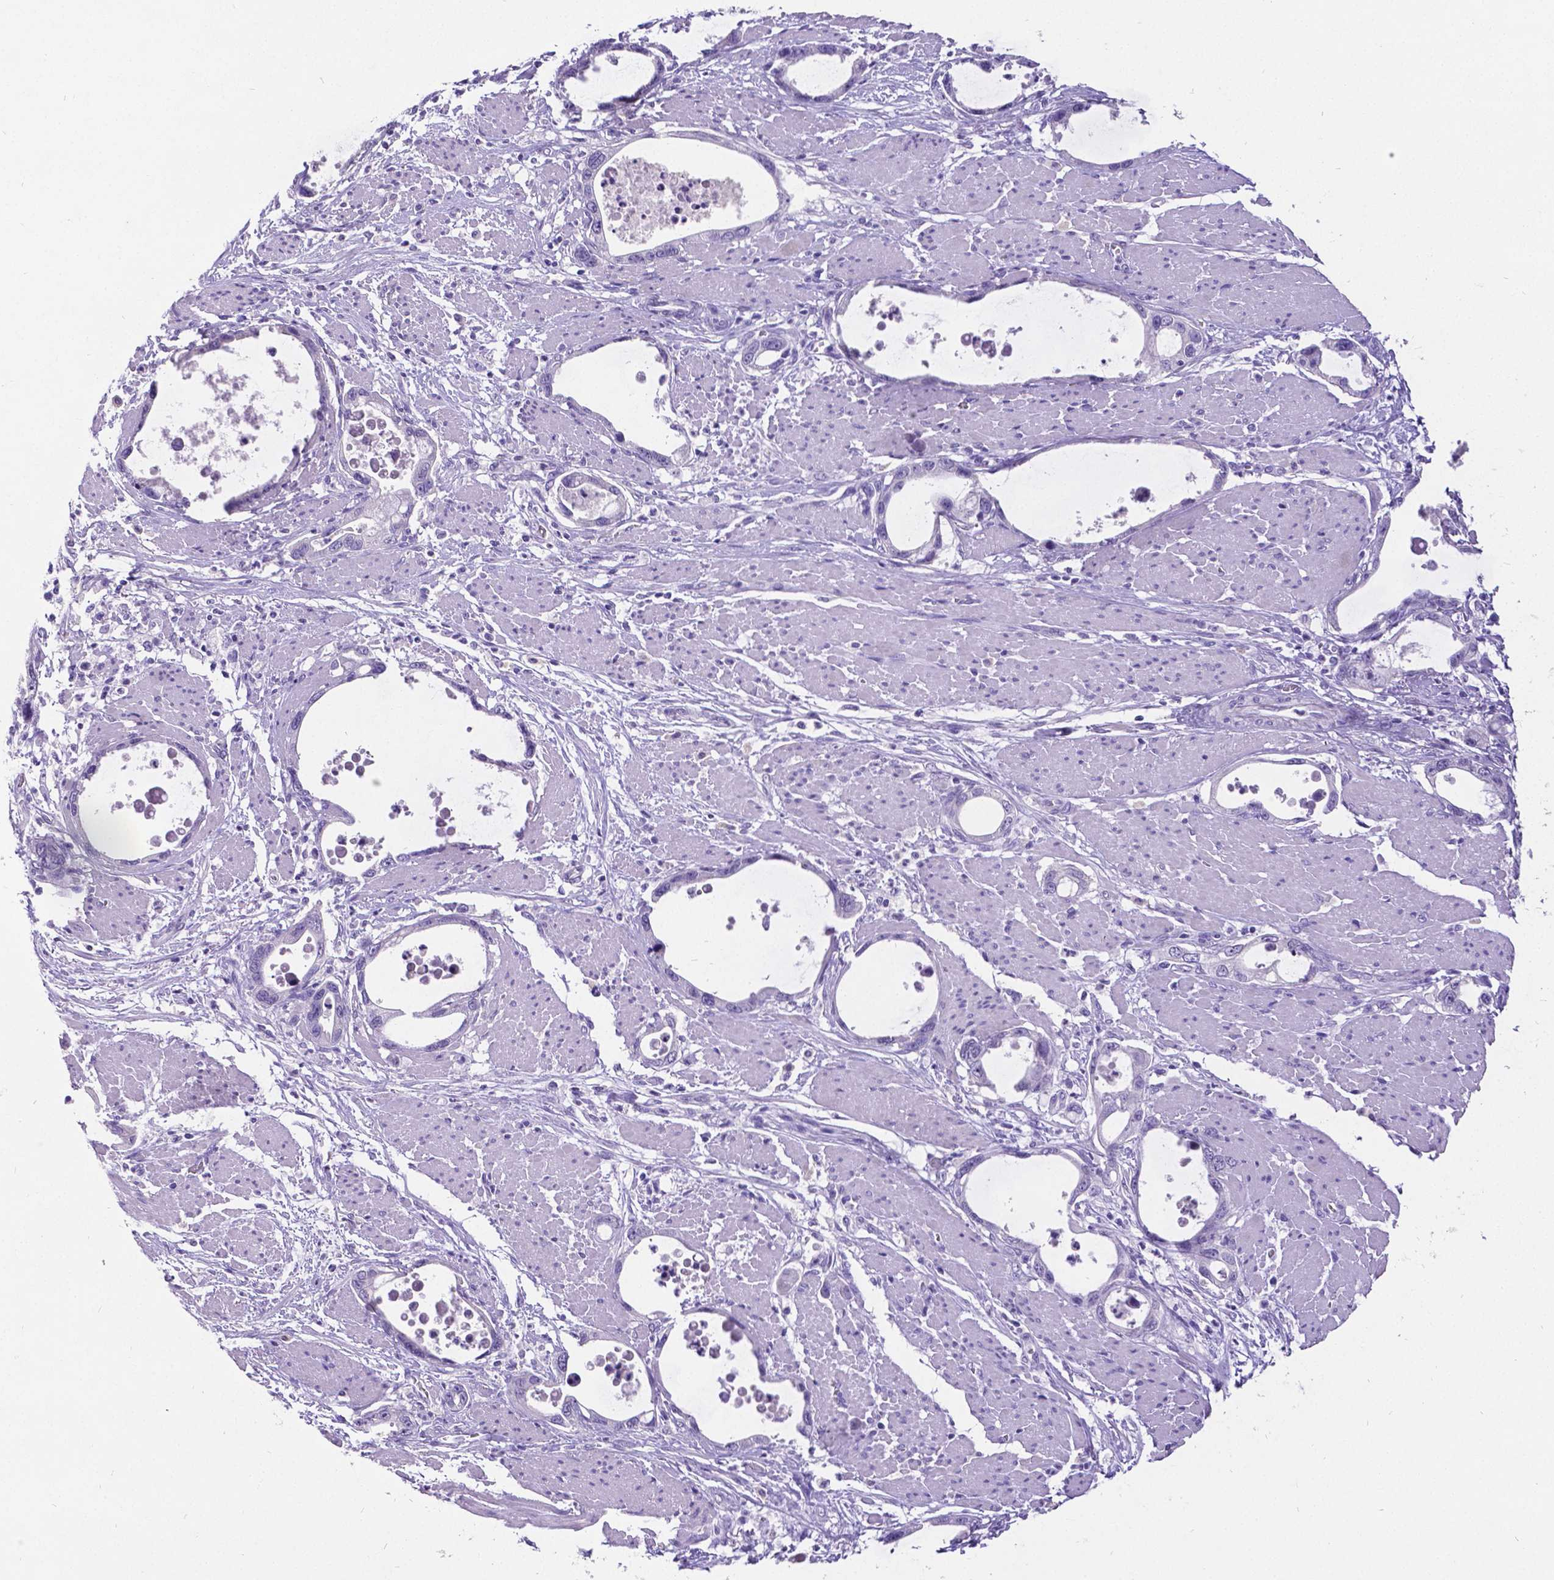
{"staining": {"intensity": "negative", "quantity": "none", "location": "none"}, "tissue": "stomach cancer", "cell_type": "Tumor cells", "image_type": "cancer", "snomed": [{"axis": "morphology", "description": "Adenocarcinoma, NOS"}, {"axis": "topography", "description": "Stomach, upper"}], "caption": "High magnification brightfield microscopy of stomach cancer stained with DAB (brown) and counterstained with hematoxylin (blue): tumor cells show no significant staining.", "gene": "SATB2", "patient": {"sex": "male", "age": 74}}